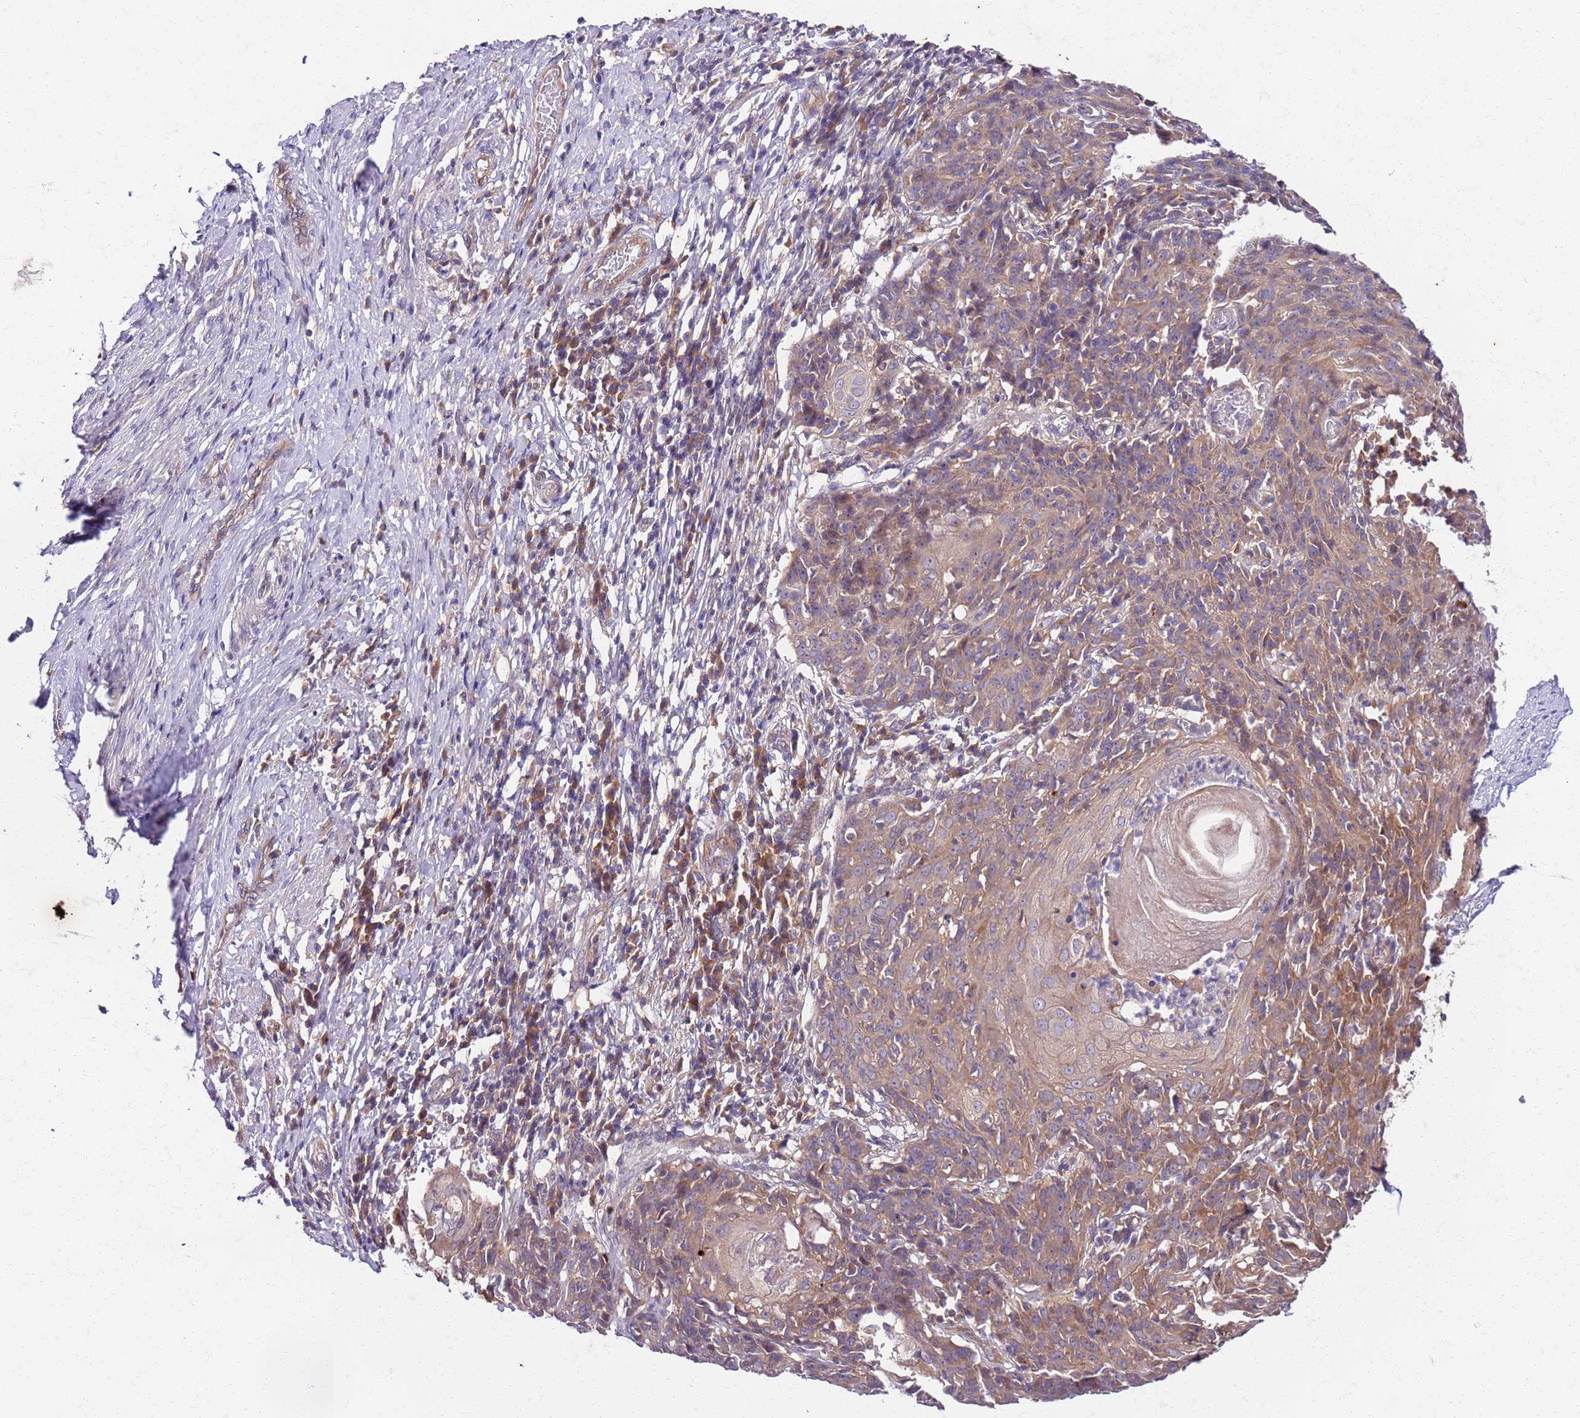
{"staining": {"intensity": "weak", "quantity": ">75%", "location": "cytoplasmic/membranous"}, "tissue": "cervical cancer", "cell_type": "Tumor cells", "image_type": "cancer", "snomed": [{"axis": "morphology", "description": "Squamous cell carcinoma, NOS"}, {"axis": "topography", "description": "Cervix"}], "caption": "Human cervical squamous cell carcinoma stained with a protein marker demonstrates weak staining in tumor cells.", "gene": "OSBP", "patient": {"sex": "female", "age": 50}}